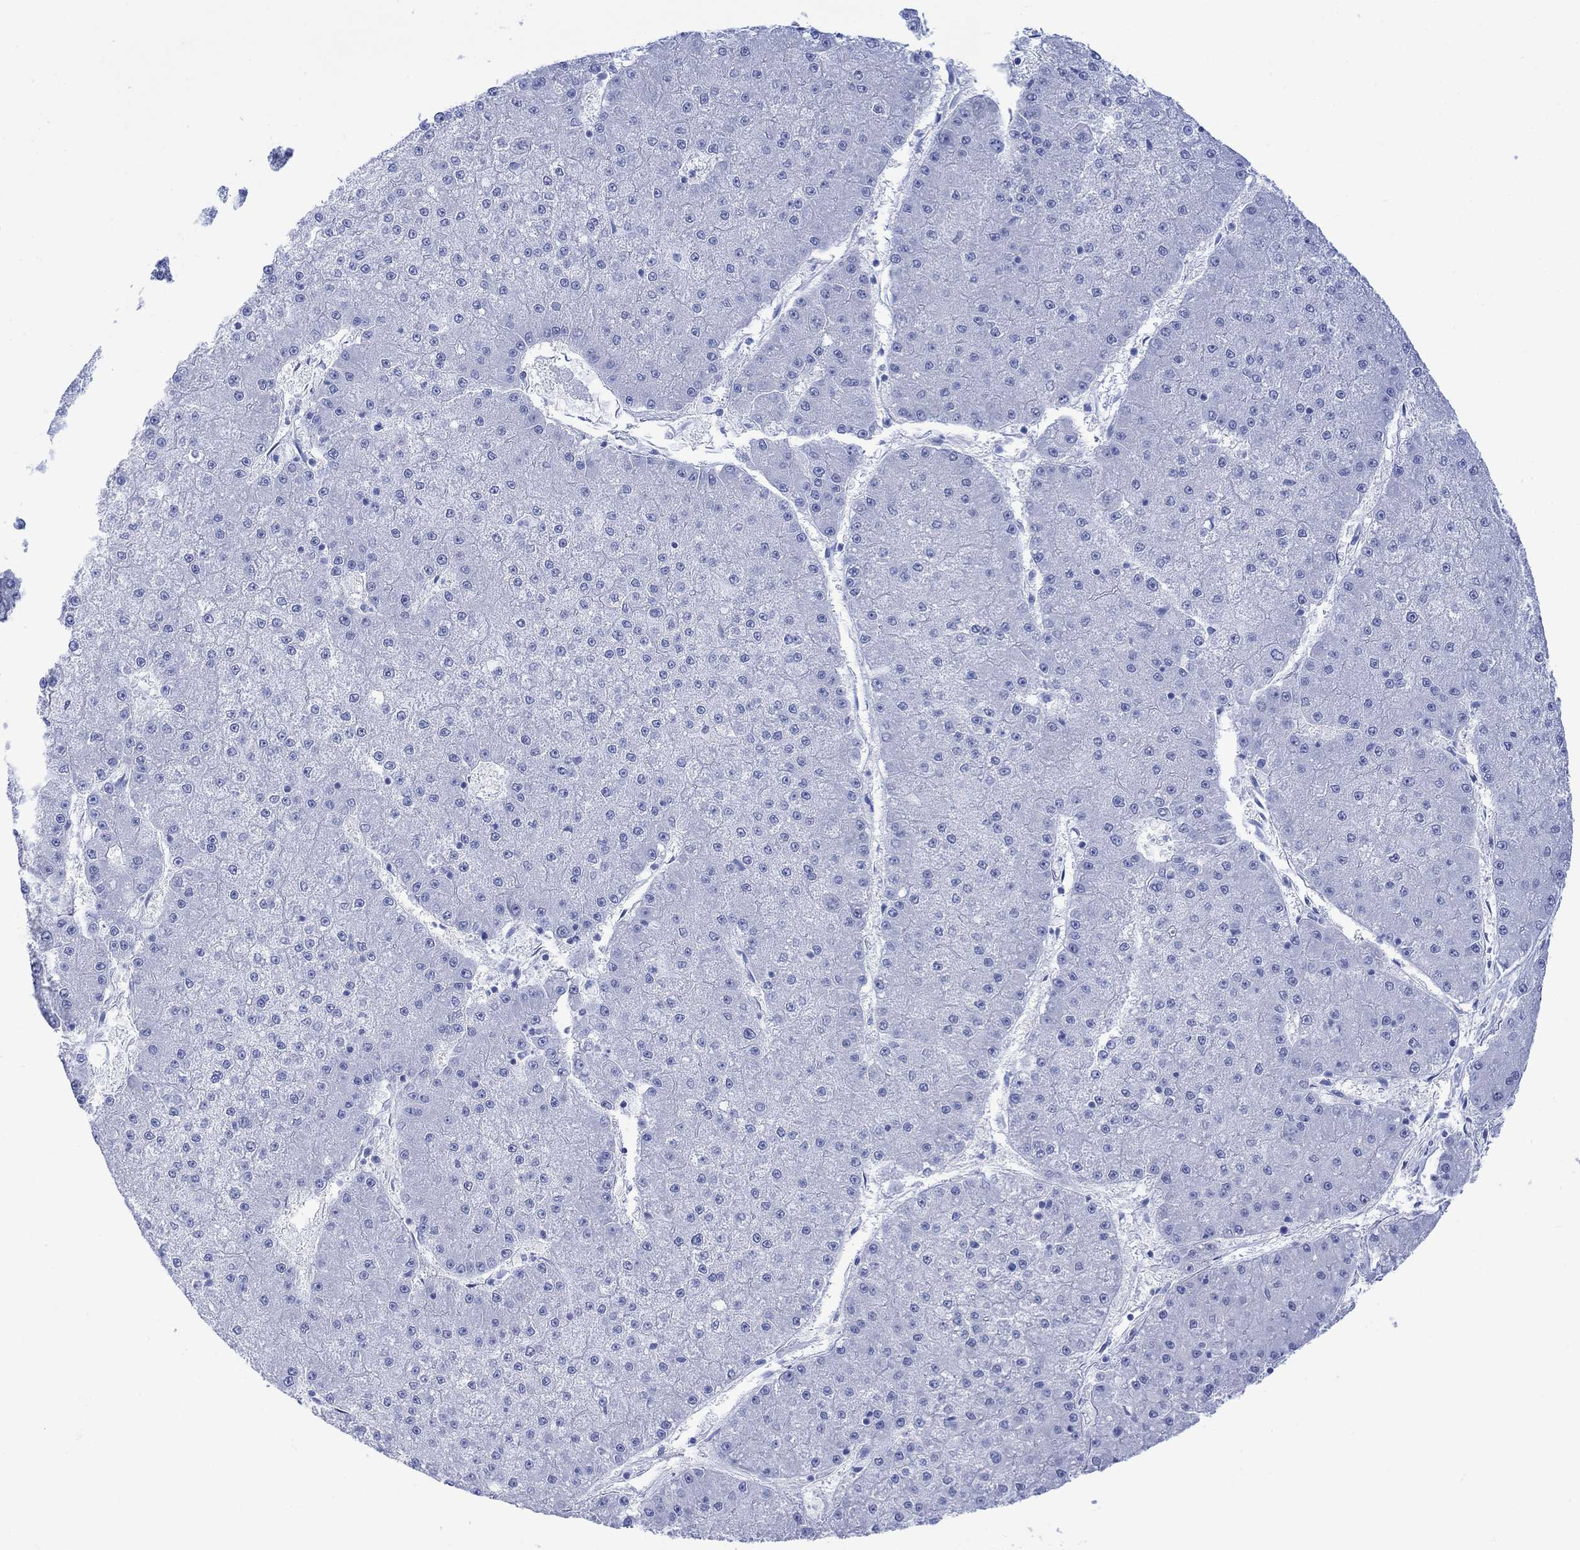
{"staining": {"intensity": "negative", "quantity": "none", "location": "none"}, "tissue": "liver cancer", "cell_type": "Tumor cells", "image_type": "cancer", "snomed": [{"axis": "morphology", "description": "Carcinoma, Hepatocellular, NOS"}, {"axis": "topography", "description": "Liver"}], "caption": "Protein analysis of liver hepatocellular carcinoma shows no significant staining in tumor cells.", "gene": "CELF4", "patient": {"sex": "male", "age": 73}}